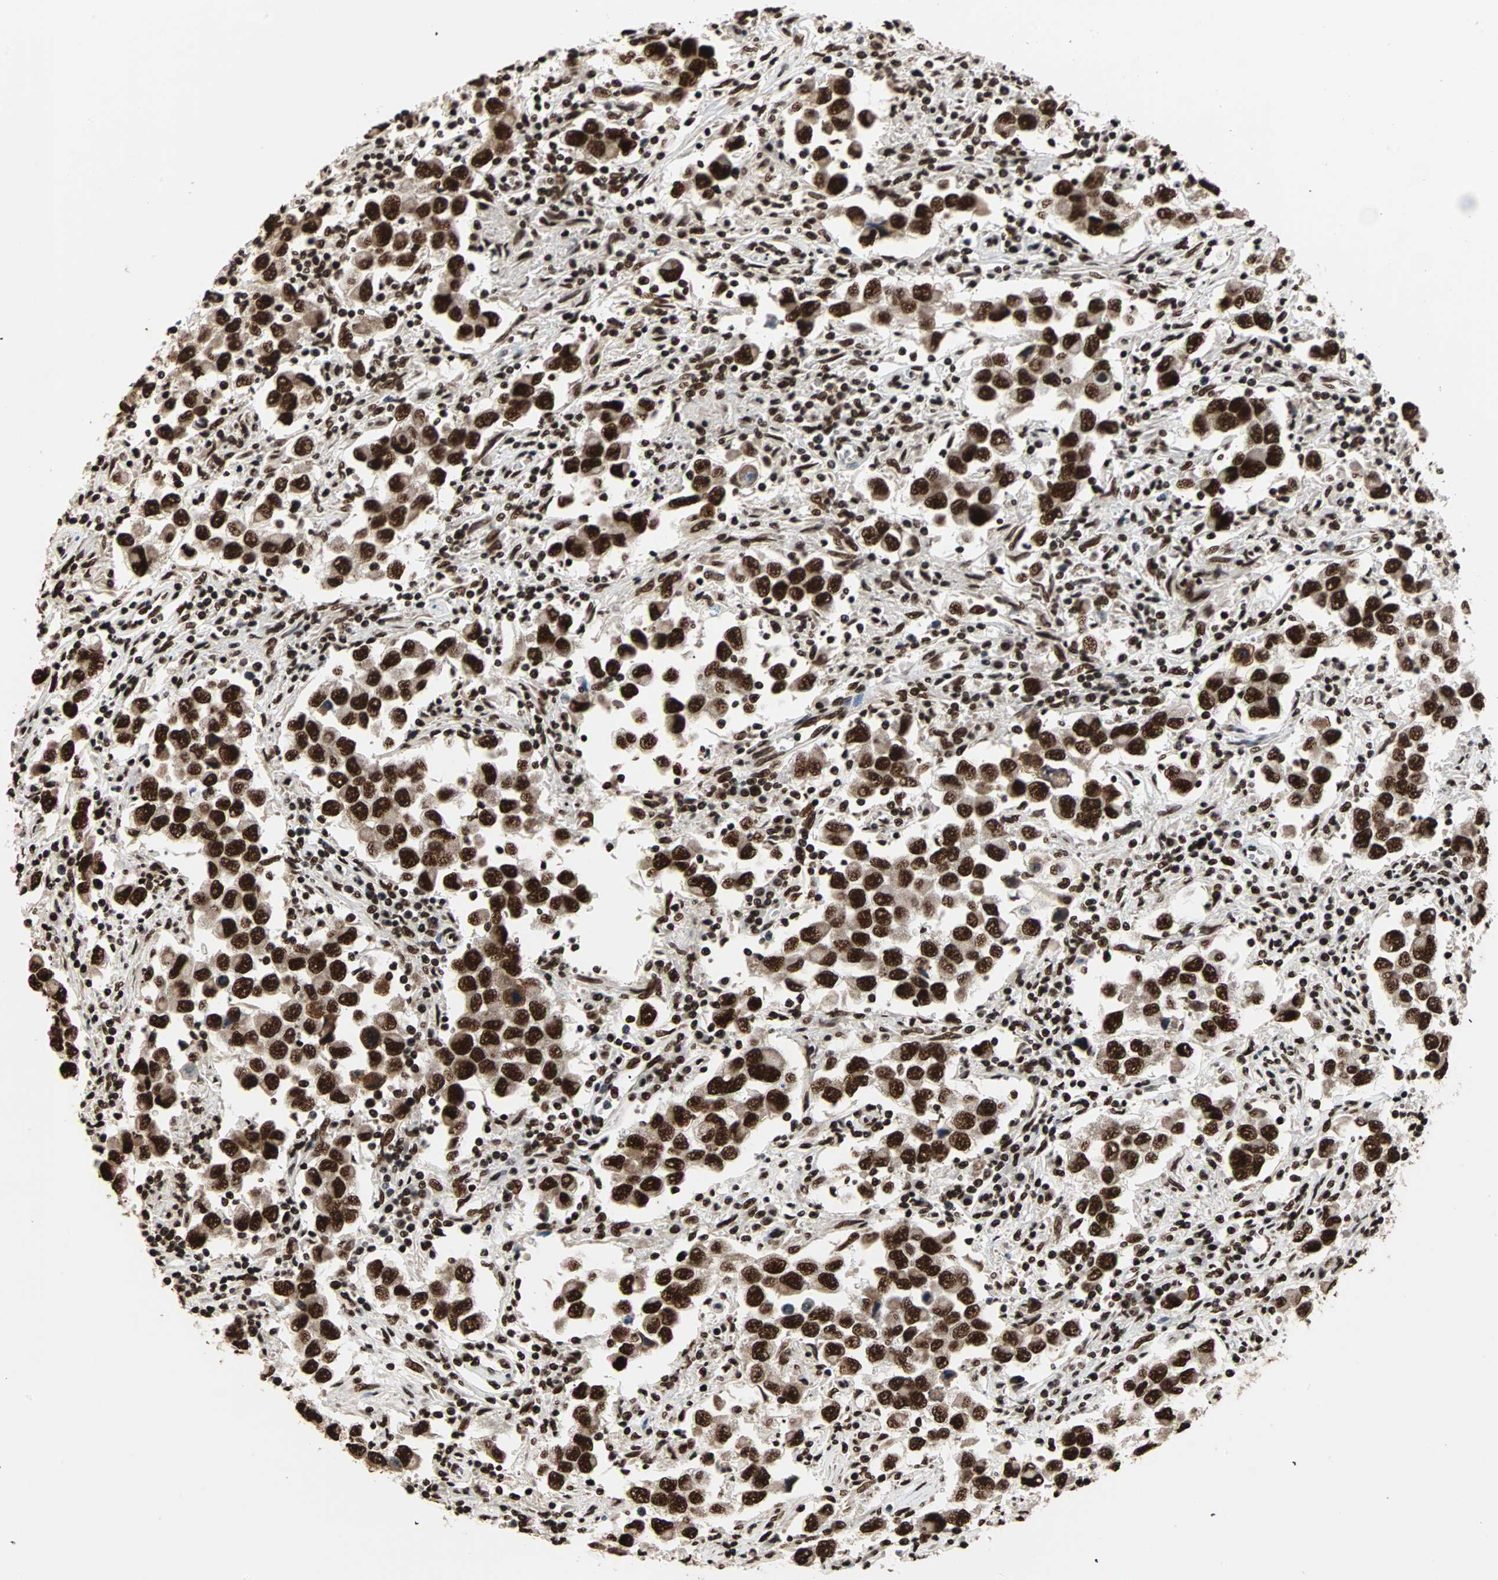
{"staining": {"intensity": "strong", "quantity": ">75%", "location": "nuclear"}, "tissue": "testis cancer", "cell_type": "Tumor cells", "image_type": "cancer", "snomed": [{"axis": "morphology", "description": "Carcinoma, Embryonal, NOS"}, {"axis": "topography", "description": "Testis"}], "caption": "This is a histology image of immunohistochemistry staining of testis cancer (embryonal carcinoma), which shows strong staining in the nuclear of tumor cells.", "gene": "ILF2", "patient": {"sex": "male", "age": 21}}